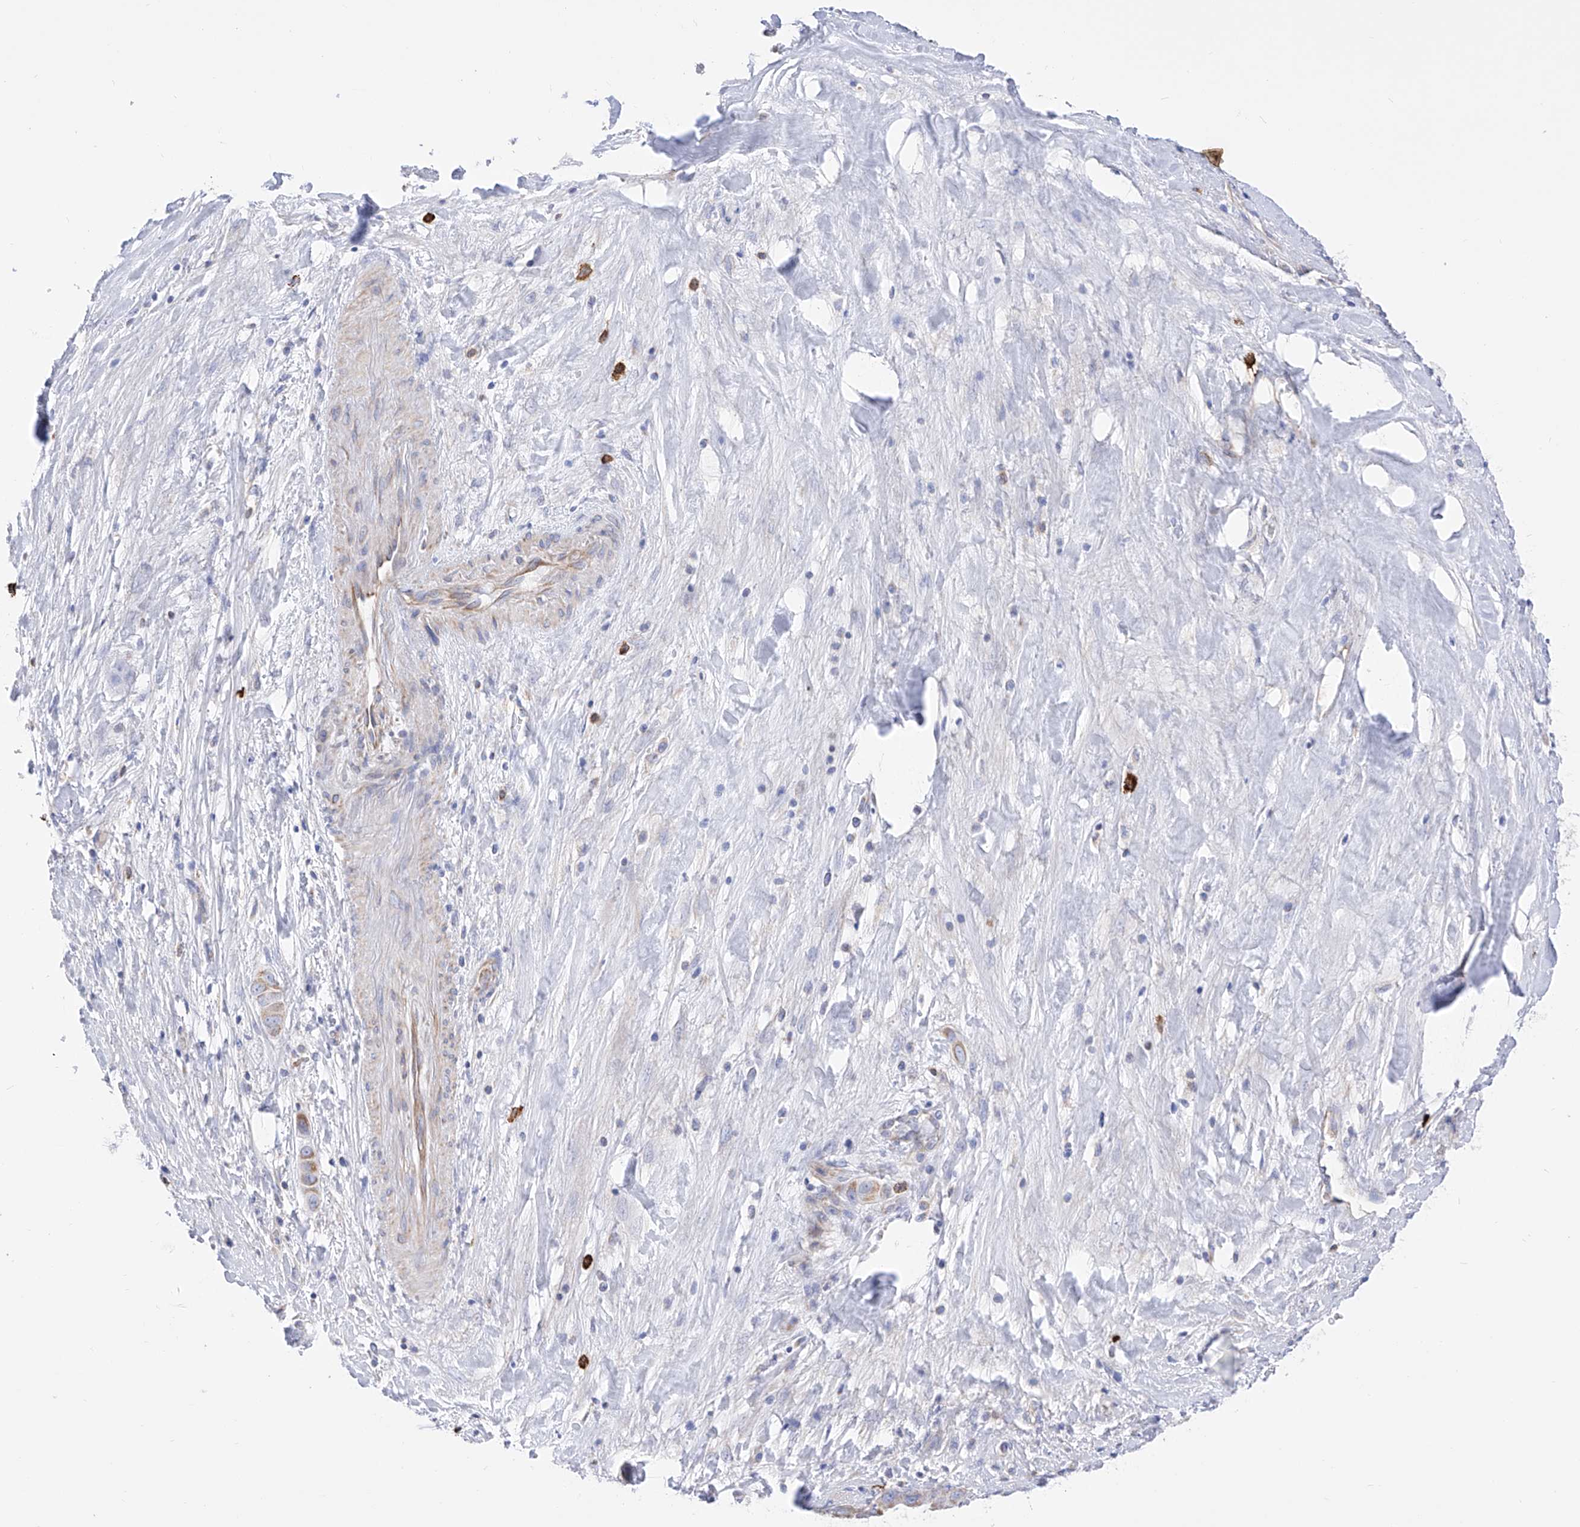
{"staining": {"intensity": "weak", "quantity": ">75%", "location": "cytoplasmic/membranous"}, "tissue": "liver cancer", "cell_type": "Tumor cells", "image_type": "cancer", "snomed": [{"axis": "morphology", "description": "Cholangiocarcinoma"}, {"axis": "topography", "description": "Liver"}], "caption": "Immunohistochemical staining of liver cholangiocarcinoma displays low levels of weak cytoplasmic/membranous positivity in approximately >75% of tumor cells. (IHC, brightfield microscopy, high magnification).", "gene": "FLG", "patient": {"sex": "female", "age": 52}}